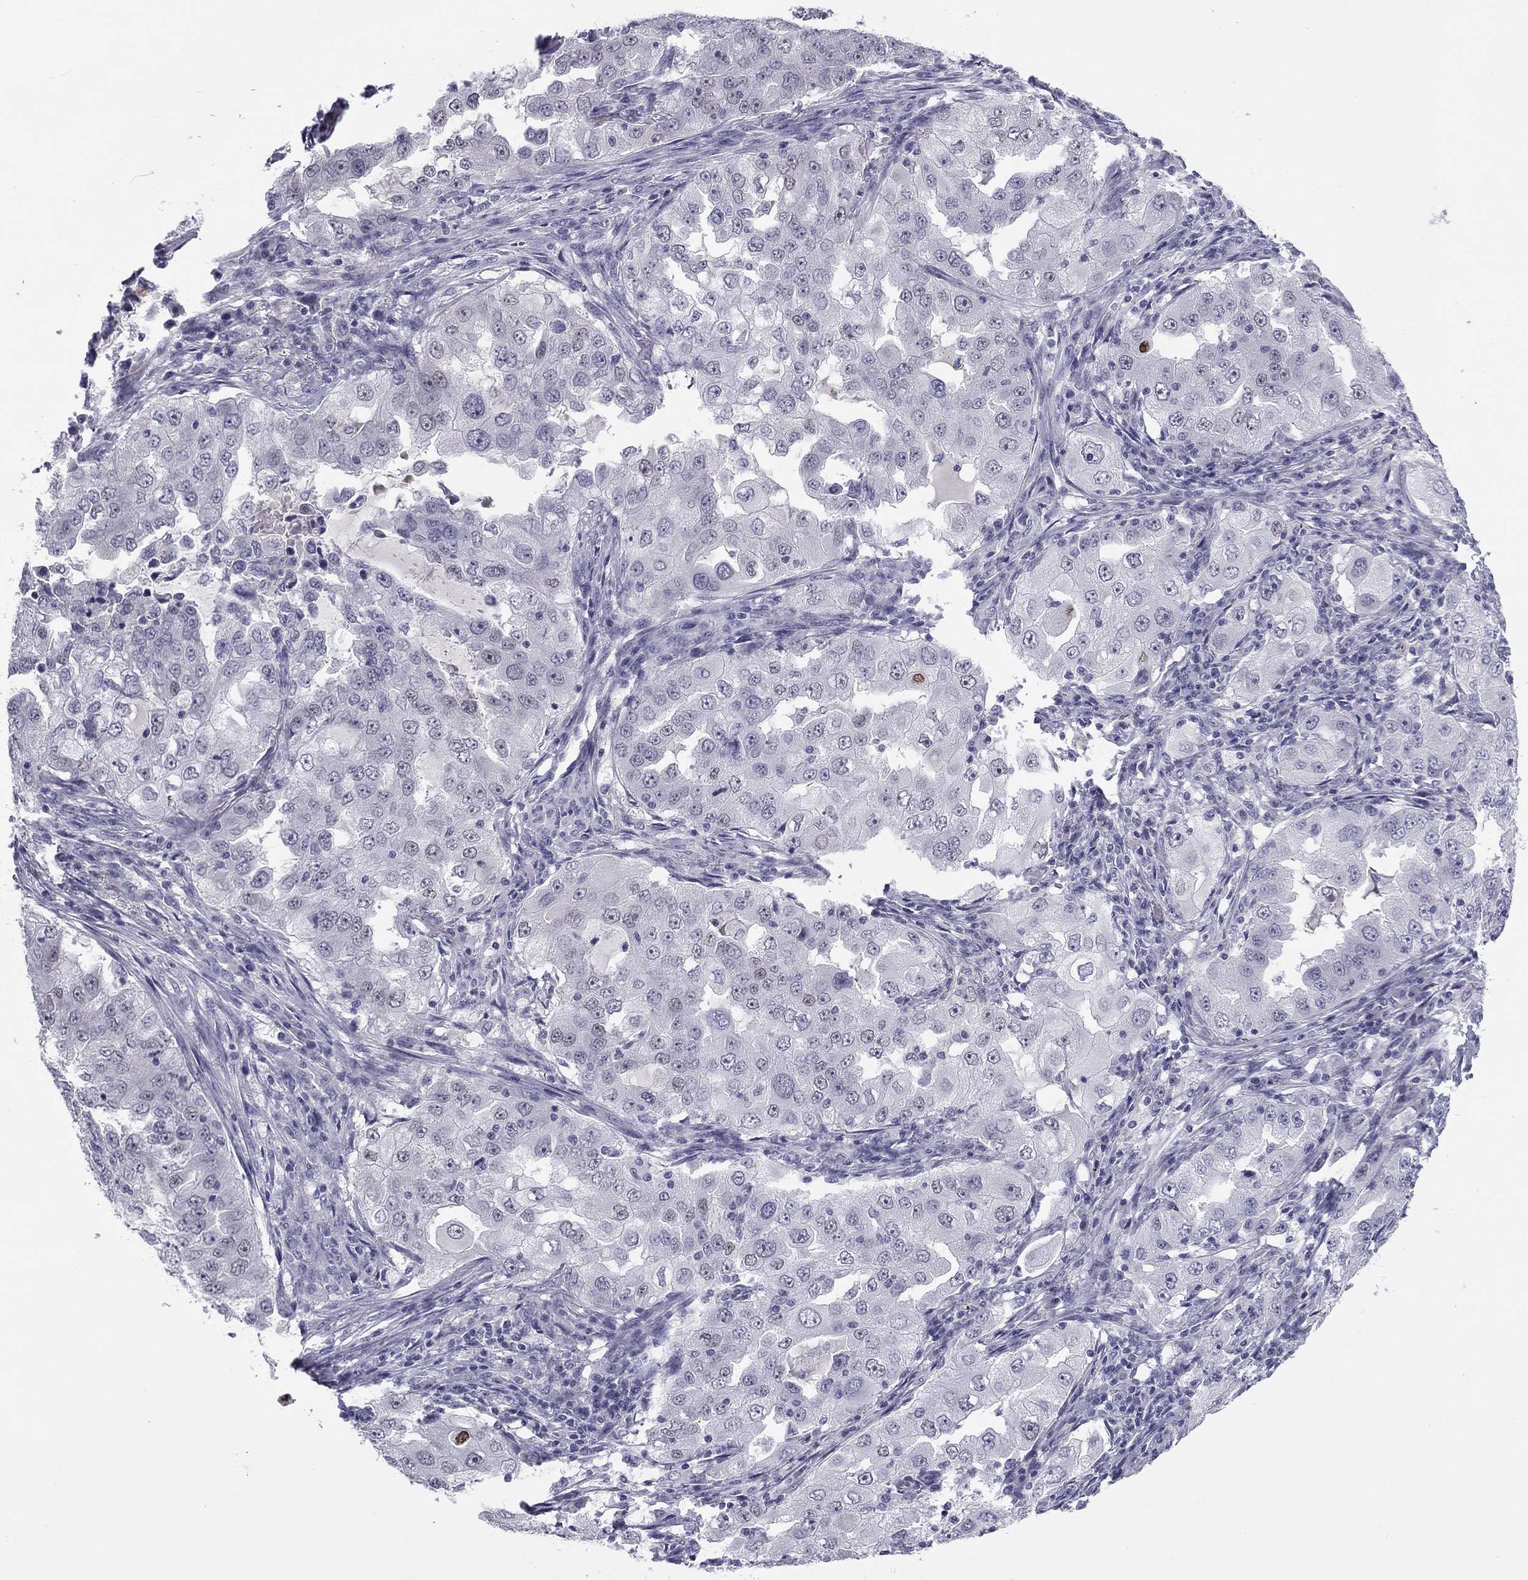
{"staining": {"intensity": "negative", "quantity": "none", "location": "none"}, "tissue": "lung cancer", "cell_type": "Tumor cells", "image_type": "cancer", "snomed": [{"axis": "morphology", "description": "Adenocarcinoma, NOS"}, {"axis": "topography", "description": "Lung"}], "caption": "There is no significant staining in tumor cells of adenocarcinoma (lung). (DAB (3,3'-diaminobenzidine) immunohistochemistry visualized using brightfield microscopy, high magnification).", "gene": "TFAP2B", "patient": {"sex": "female", "age": 61}}